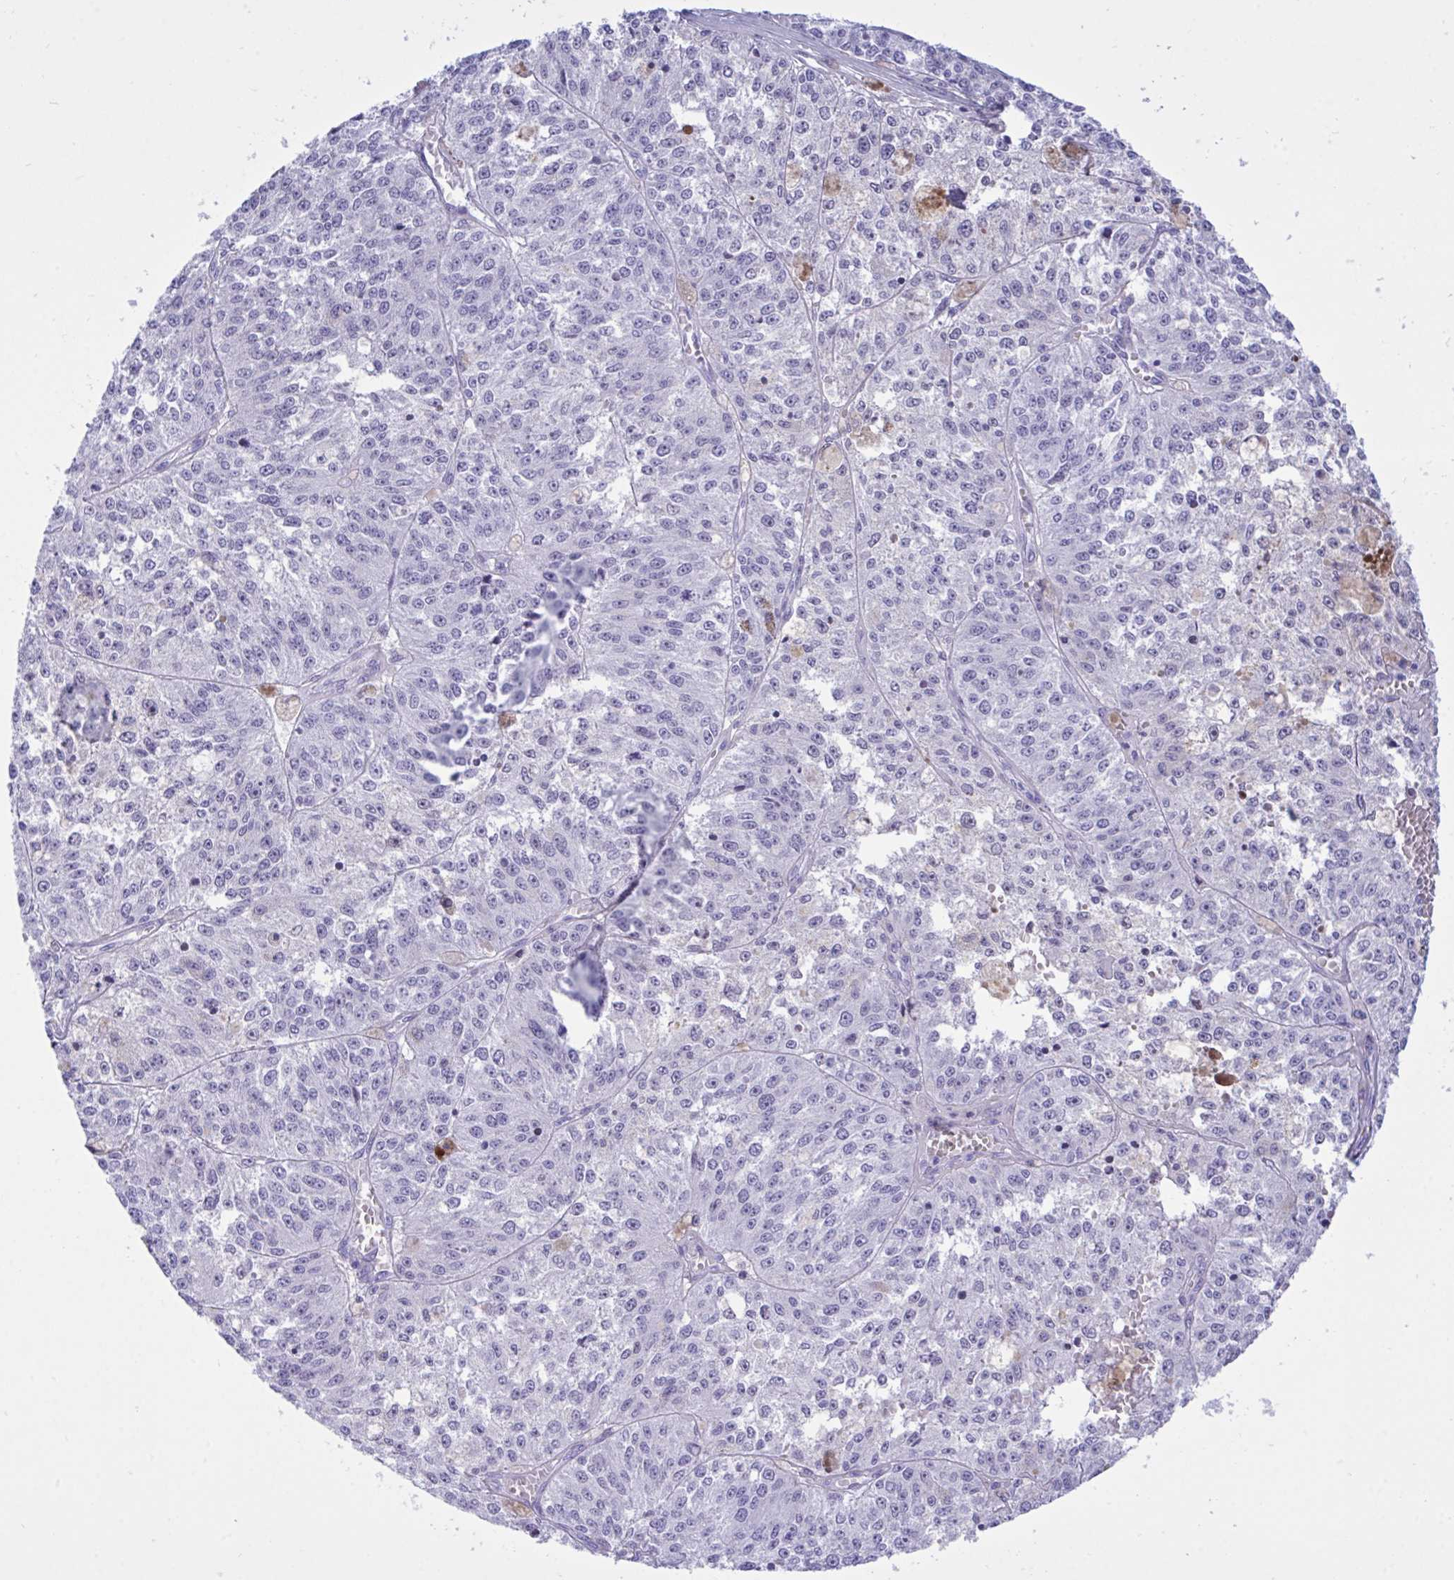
{"staining": {"intensity": "negative", "quantity": "none", "location": "none"}, "tissue": "melanoma", "cell_type": "Tumor cells", "image_type": "cancer", "snomed": [{"axis": "morphology", "description": "Malignant melanoma, Metastatic site"}, {"axis": "topography", "description": "Lymph node"}], "caption": "Tumor cells show no significant staining in malignant melanoma (metastatic site).", "gene": "BEX5", "patient": {"sex": "female", "age": 64}}